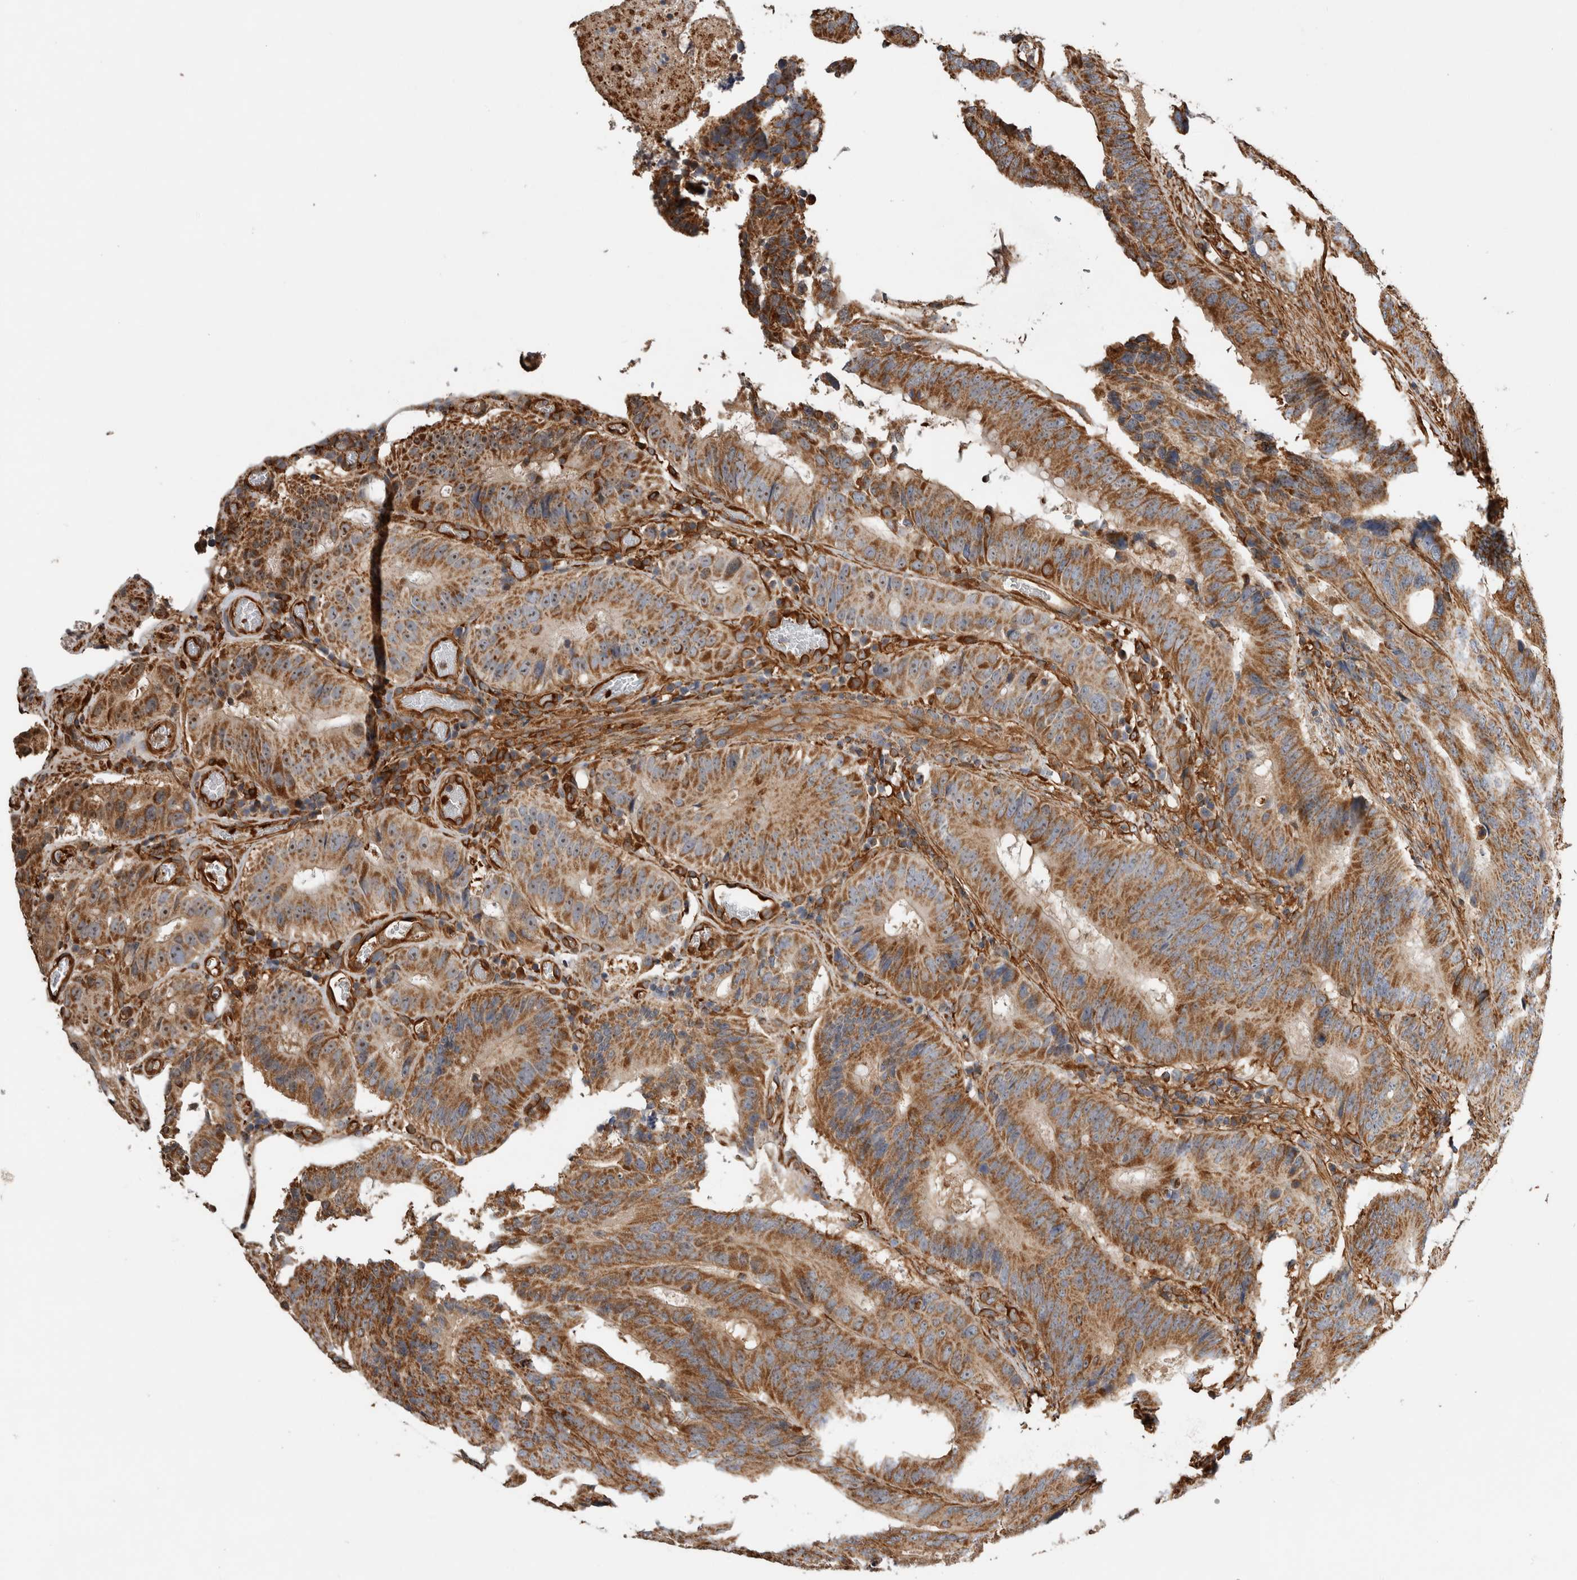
{"staining": {"intensity": "moderate", "quantity": ">75%", "location": "cytoplasmic/membranous"}, "tissue": "colorectal cancer", "cell_type": "Tumor cells", "image_type": "cancer", "snomed": [{"axis": "morphology", "description": "Adenocarcinoma, NOS"}, {"axis": "topography", "description": "Colon"}], "caption": "Immunohistochemical staining of adenocarcinoma (colorectal) displays moderate cytoplasmic/membranous protein expression in about >75% of tumor cells.", "gene": "ZNF397", "patient": {"sex": "male", "age": 83}}